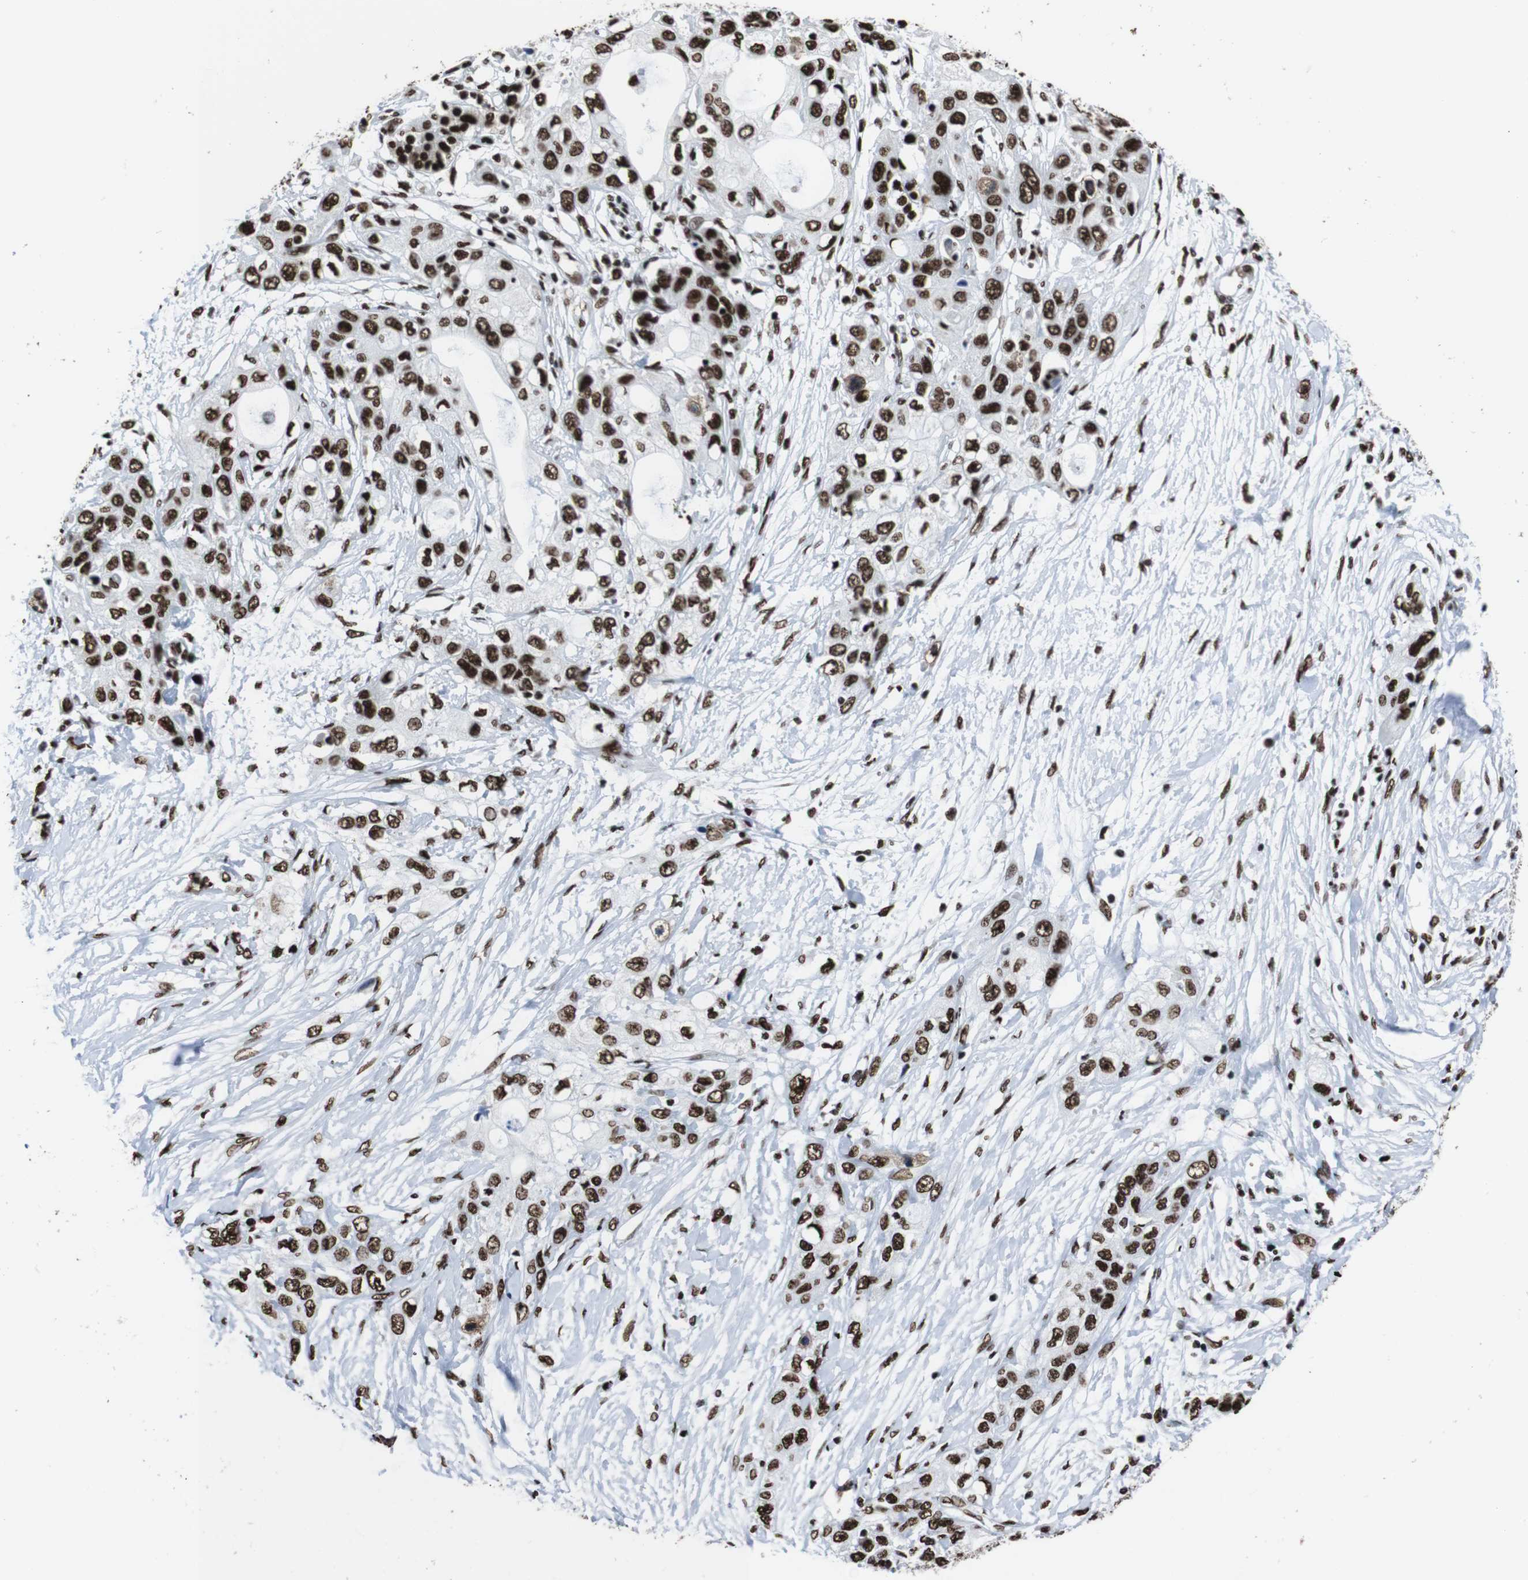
{"staining": {"intensity": "strong", "quantity": ">75%", "location": "nuclear"}, "tissue": "pancreatic cancer", "cell_type": "Tumor cells", "image_type": "cancer", "snomed": [{"axis": "morphology", "description": "Adenocarcinoma, NOS"}, {"axis": "topography", "description": "Pancreas"}], "caption": "Strong nuclear protein staining is present in approximately >75% of tumor cells in pancreatic cancer. The staining was performed using DAB to visualize the protein expression in brown, while the nuclei were stained in blue with hematoxylin (Magnification: 20x).", "gene": "ROMO1", "patient": {"sex": "female", "age": 70}}